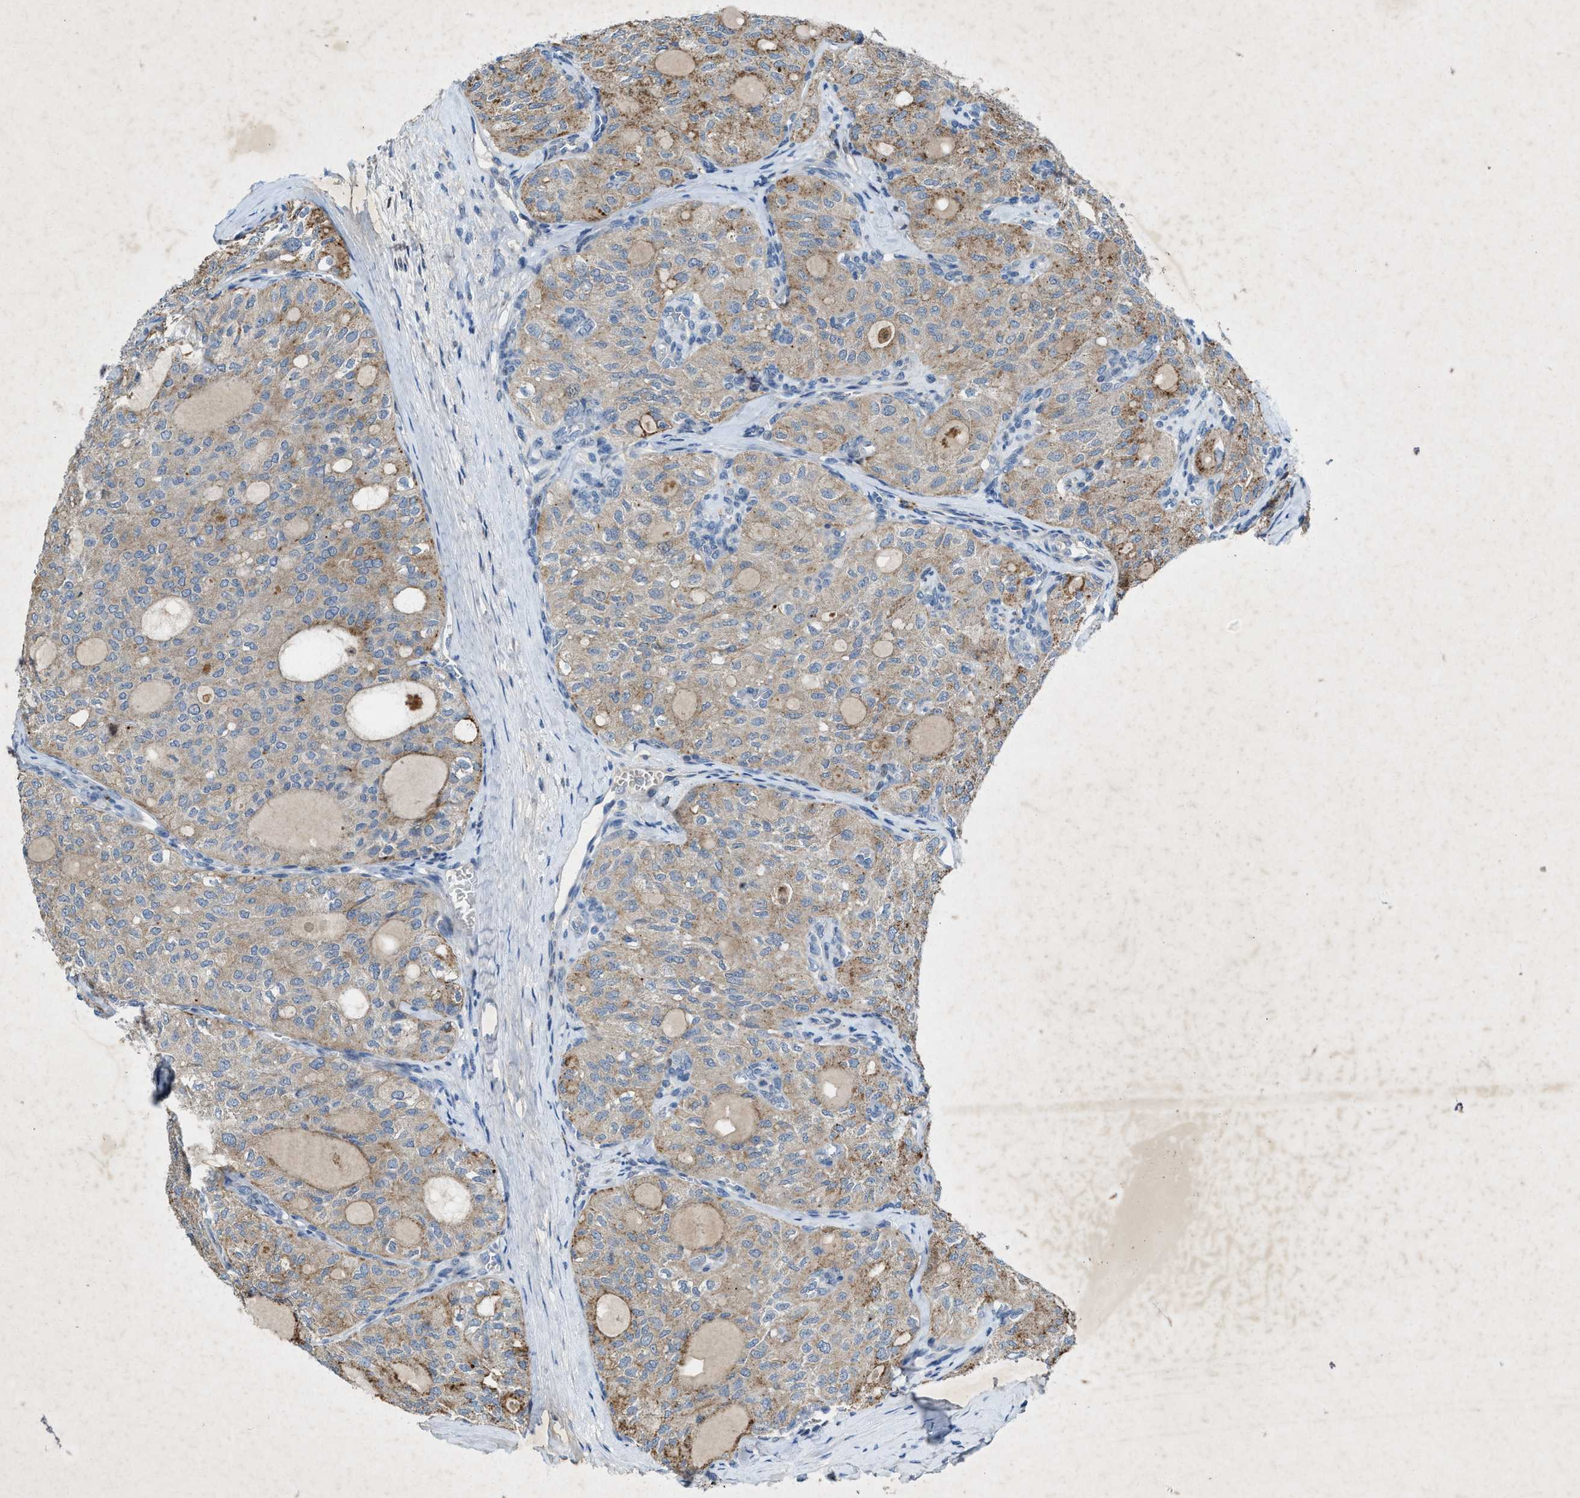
{"staining": {"intensity": "moderate", "quantity": "<25%", "location": "cytoplasmic/membranous"}, "tissue": "thyroid cancer", "cell_type": "Tumor cells", "image_type": "cancer", "snomed": [{"axis": "morphology", "description": "Follicular adenoma carcinoma, NOS"}, {"axis": "topography", "description": "Thyroid gland"}], "caption": "Protein positivity by immunohistochemistry (IHC) demonstrates moderate cytoplasmic/membranous positivity in approximately <25% of tumor cells in thyroid follicular adenoma carcinoma. (DAB IHC, brown staining for protein, blue staining for nuclei).", "gene": "URGCP", "patient": {"sex": "male", "age": 75}}